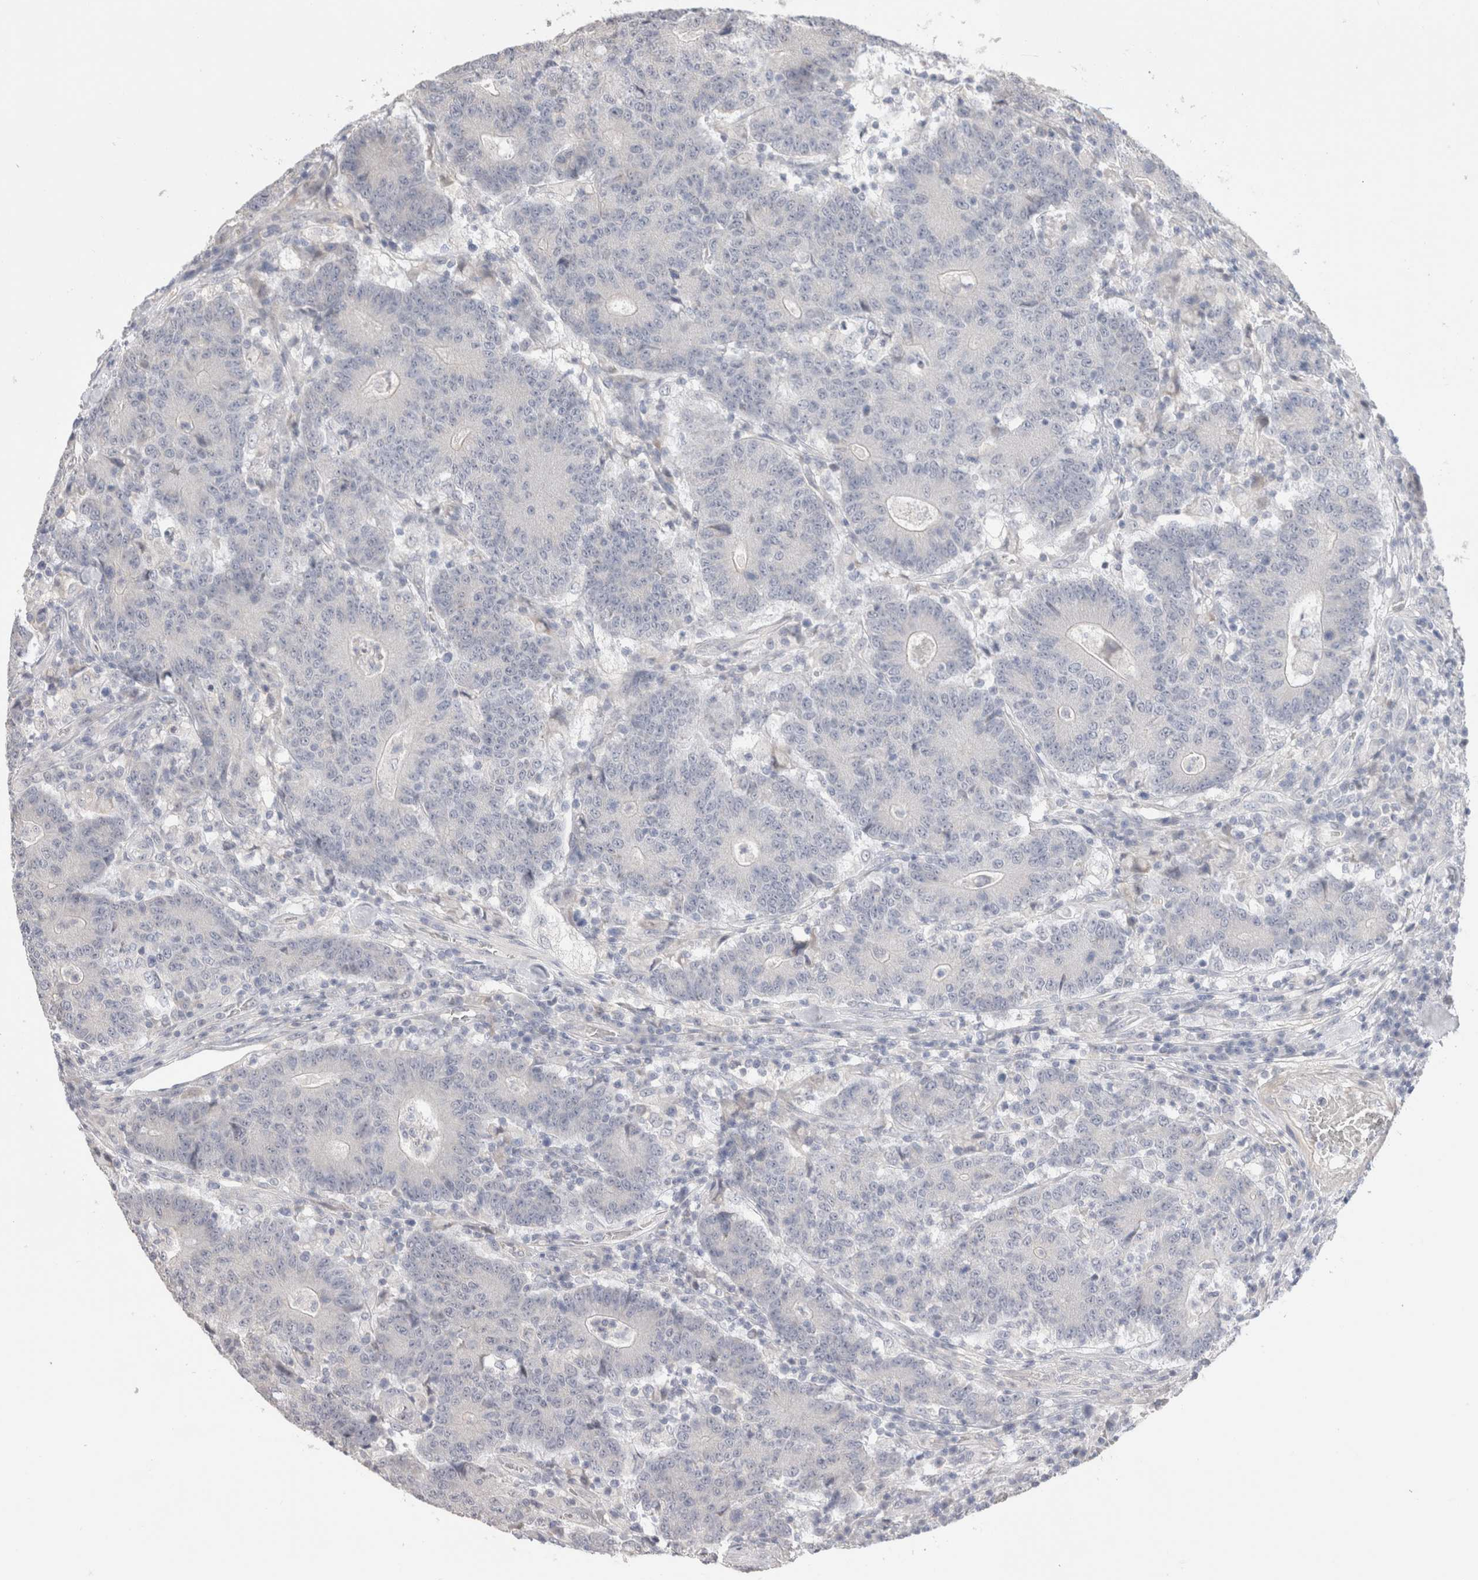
{"staining": {"intensity": "negative", "quantity": "none", "location": "none"}, "tissue": "colorectal cancer", "cell_type": "Tumor cells", "image_type": "cancer", "snomed": [{"axis": "morphology", "description": "Normal tissue, NOS"}, {"axis": "morphology", "description": "Adenocarcinoma, NOS"}, {"axis": "topography", "description": "Colon"}], "caption": "Protein analysis of colorectal cancer (adenocarcinoma) displays no significant staining in tumor cells.", "gene": "DMD", "patient": {"sex": "female", "age": 75}}